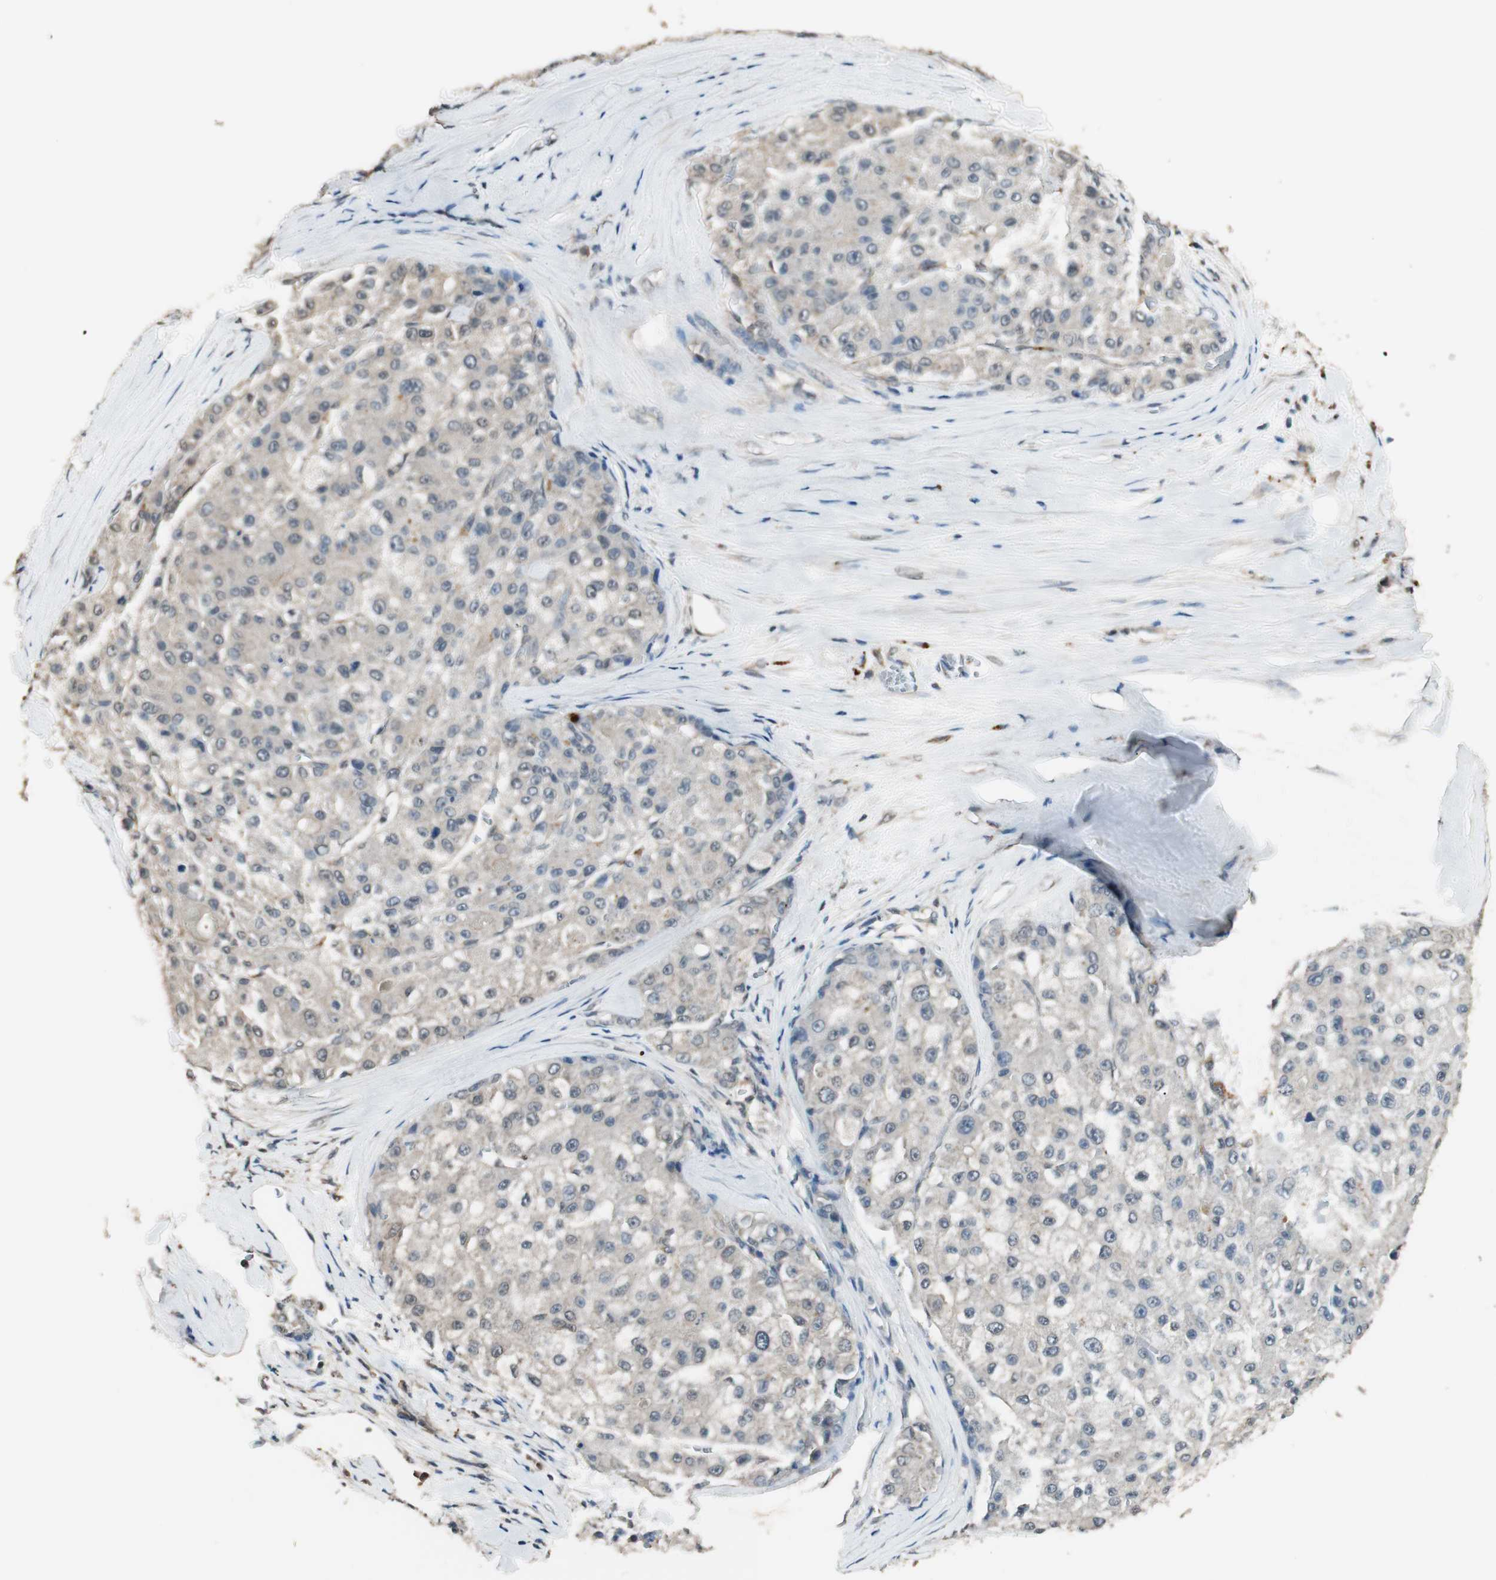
{"staining": {"intensity": "weak", "quantity": "25%-75%", "location": "cytoplasmic/membranous"}, "tissue": "liver cancer", "cell_type": "Tumor cells", "image_type": "cancer", "snomed": [{"axis": "morphology", "description": "Carcinoma, Hepatocellular, NOS"}, {"axis": "topography", "description": "Liver"}], "caption": "Immunohistochemistry (IHC) (DAB) staining of liver cancer (hepatocellular carcinoma) demonstrates weak cytoplasmic/membranous protein positivity in approximately 25%-75% of tumor cells. (DAB IHC with brightfield microscopy, high magnification).", "gene": "USP5", "patient": {"sex": "male", "age": 80}}